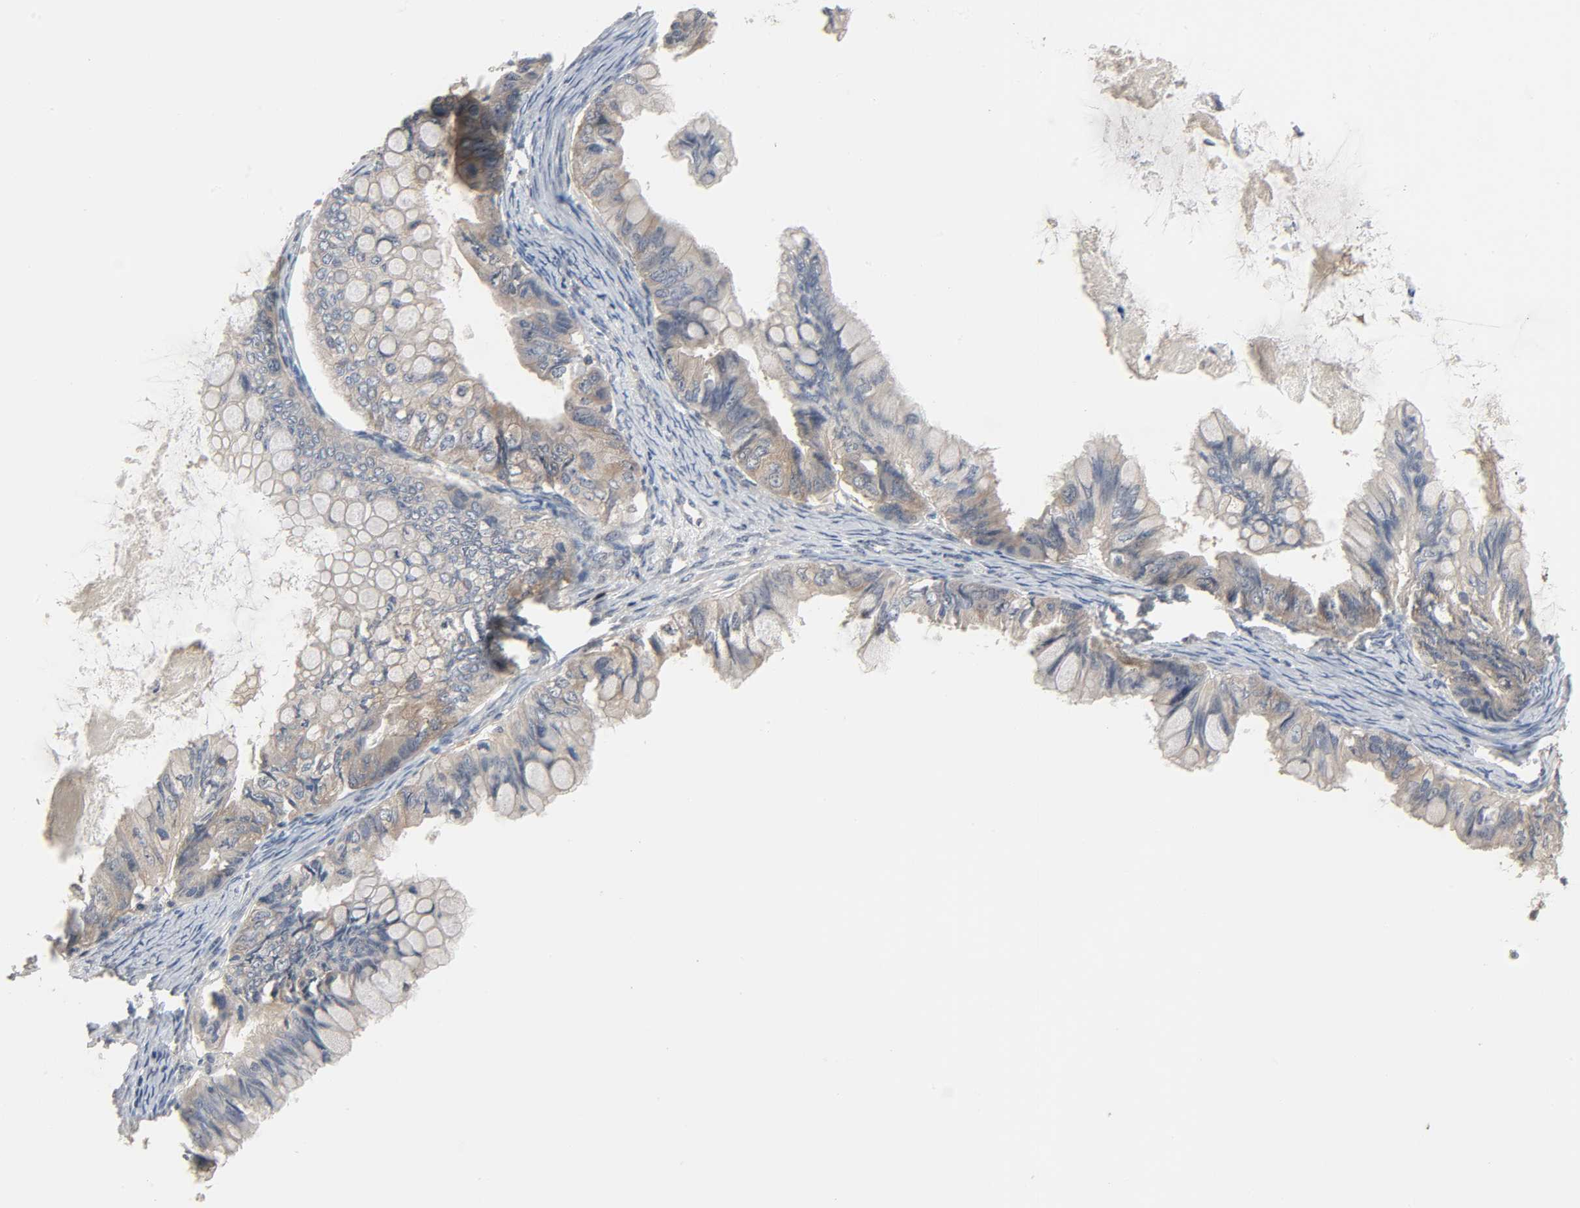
{"staining": {"intensity": "moderate", "quantity": ">75%", "location": "cytoplasmic/membranous"}, "tissue": "ovarian cancer", "cell_type": "Tumor cells", "image_type": "cancer", "snomed": [{"axis": "morphology", "description": "Cystadenocarcinoma, mucinous, NOS"}, {"axis": "topography", "description": "Ovary"}], "caption": "A brown stain shows moderate cytoplasmic/membranous expression of a protein in mucinous cystadenocarcinoma (ovarian) tumor cells. Using DAB (3,3'-diaminobenzidine) (brown) and hematoxylin (blue) stains, captured at high magnification using brightfield microscopy.", "gene": "PLEKHA2", "patient": {"sex": "female", "age": 80}}